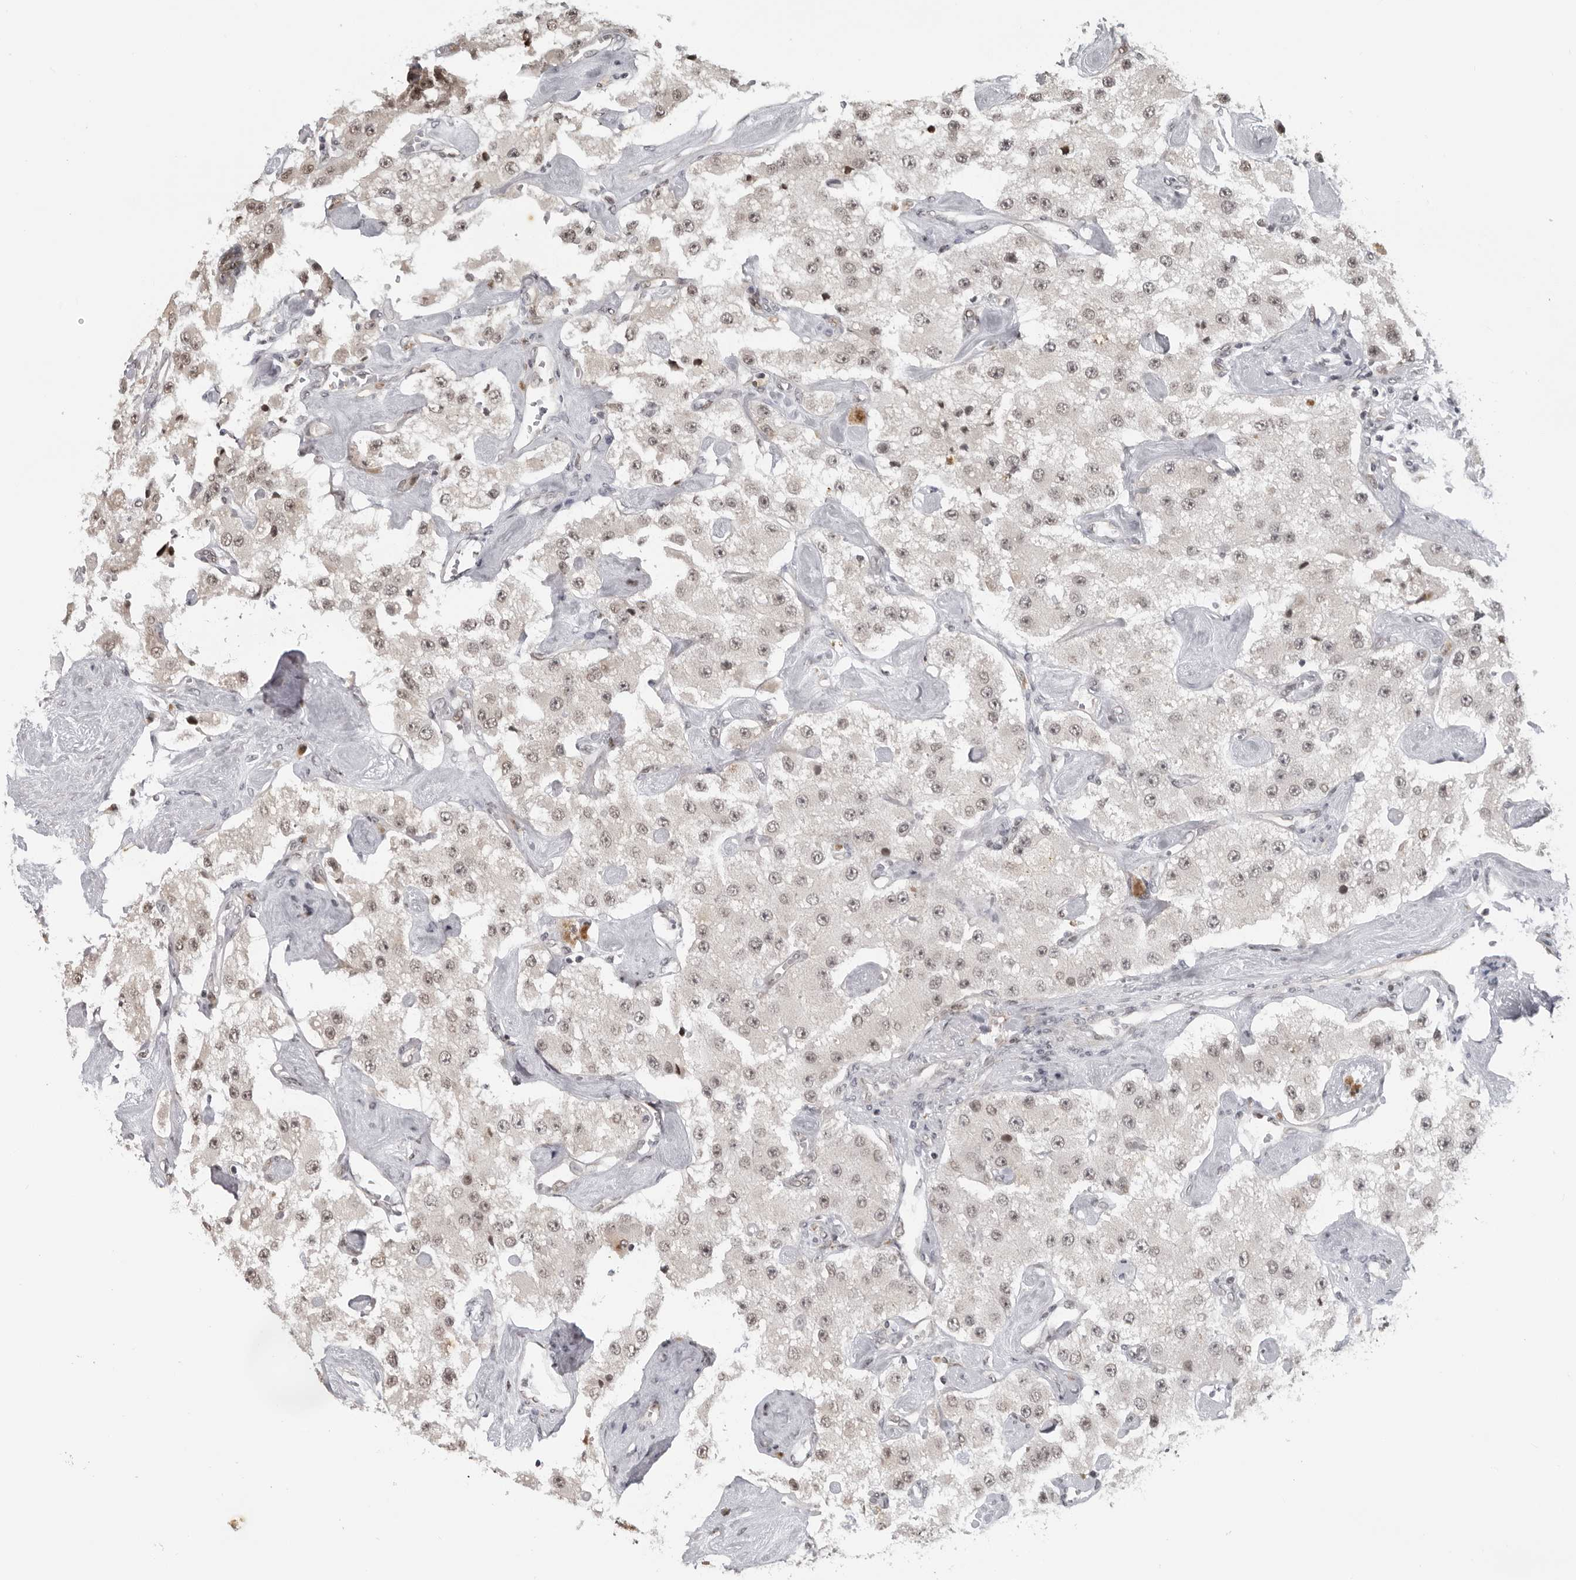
{"staining": {"intensity": "weak", "quantity": "25%-75%", "location": "nuclear"}, "tissue": "carcinoid", "cell_type": "Tumor cells", "image_type": "cancer", "snomed": [{"axis": "morphology", "description": "Carcinoid, malignant, NOS"}, {"axis": "topography", "description": "Pancreas"}], "caption": "This micrograph exhibits IHC staining of human carcinoid, with low weak nuclear staining in approximately 25%-75% of tumor cells.", "gene": "MAF", "patient": {"sex": "male", "age": 41}}